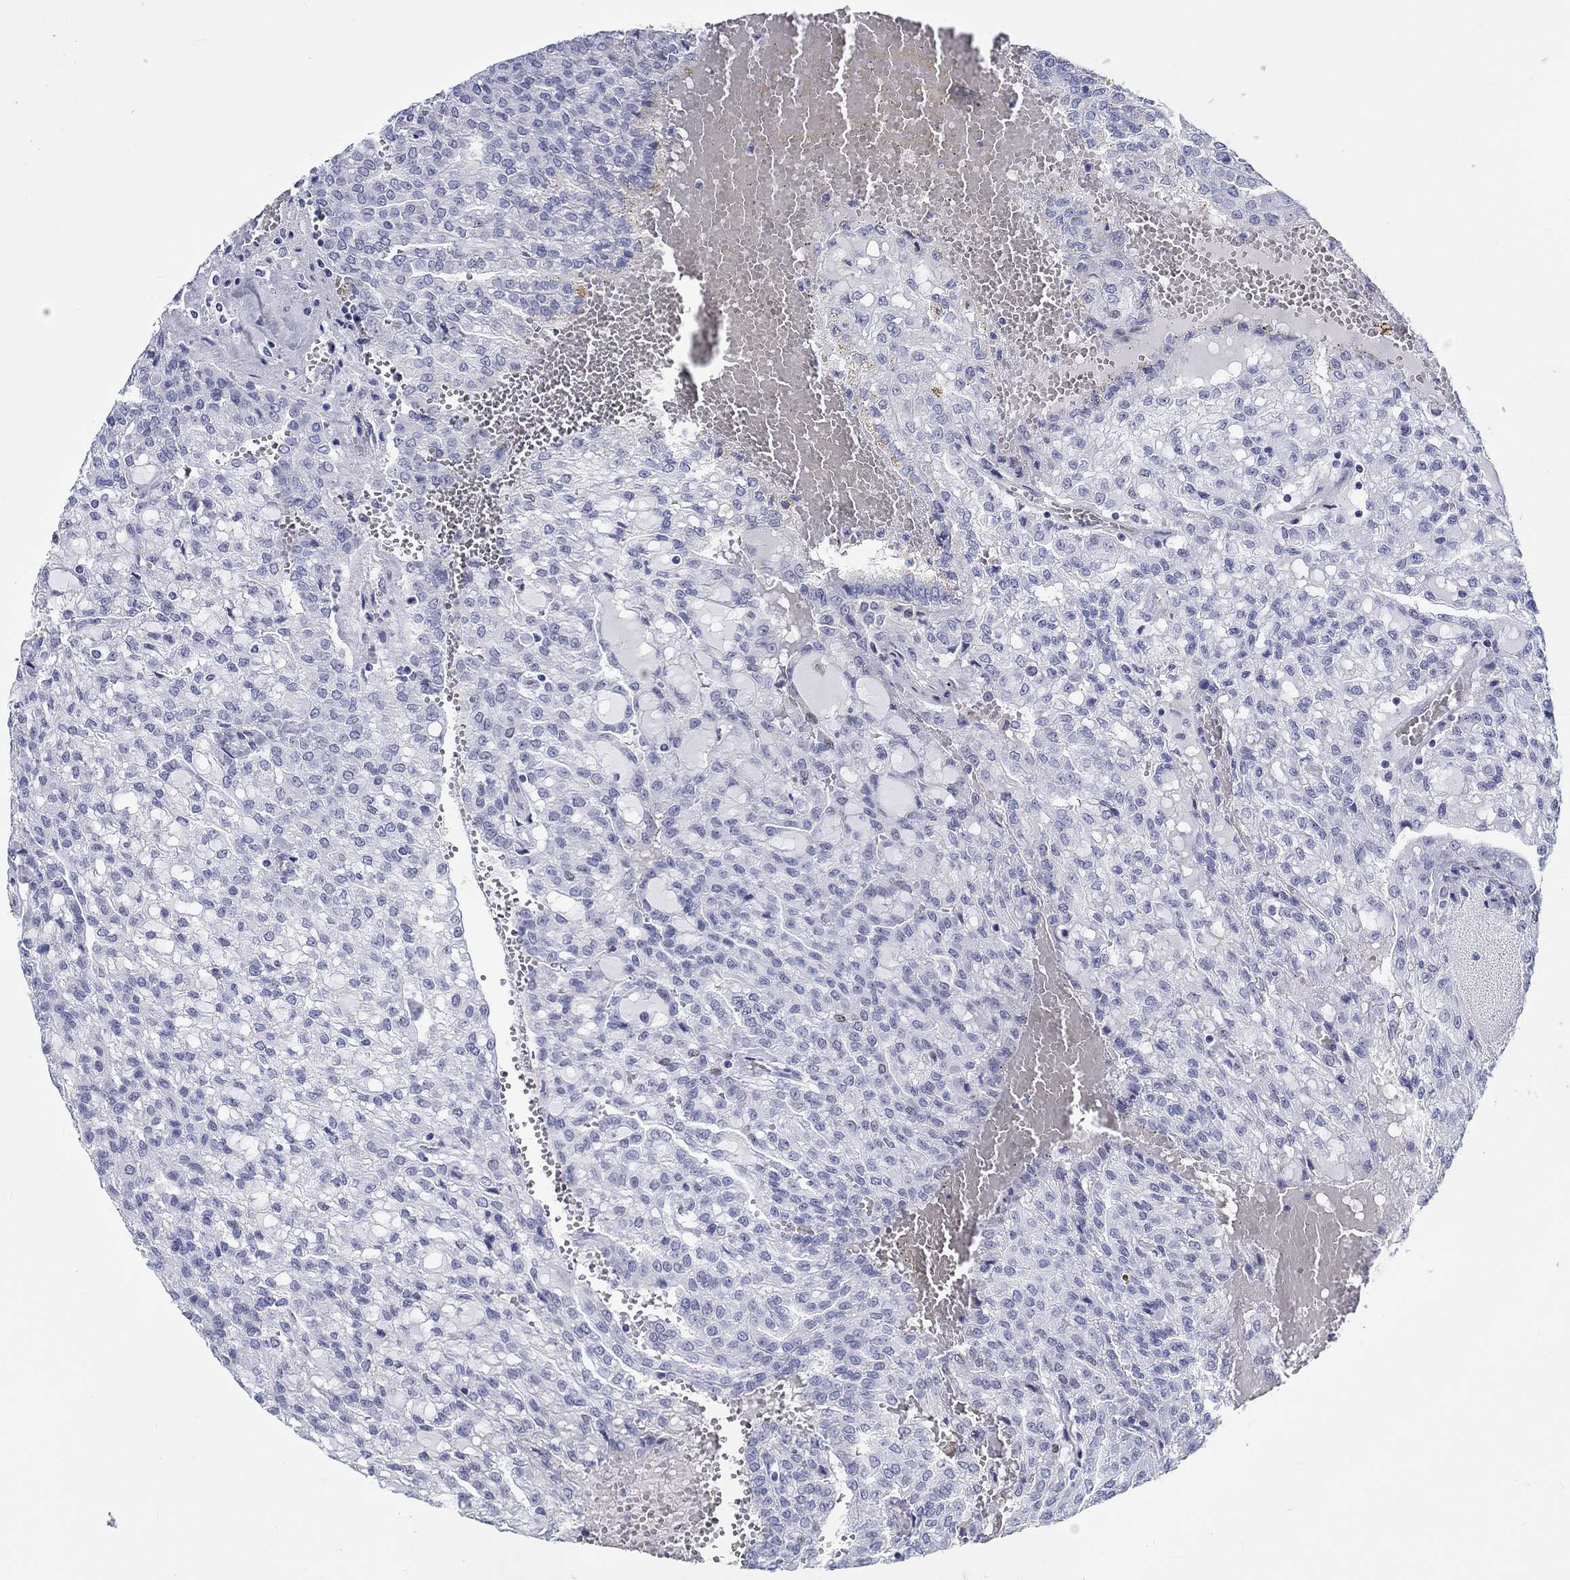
{"staining": {"intensity": "negative", "quantity": "none", "location": "none"}, "tissue": "renal cancer", "cell_type": "Tumor cells", "image_type": "cancer", "snomed": [{"axis": "morphology", "description": "Adenocarcinoma, NOS"}, {"axis": "topography", "description": "Kidney"}], "caption": "Adenocarcinoma (renal) was stained to show a protein in brown. There is no significant positivity in tumor cells.", "gene": "H1-1", "patient": {"sex": "male", "age": 63}}